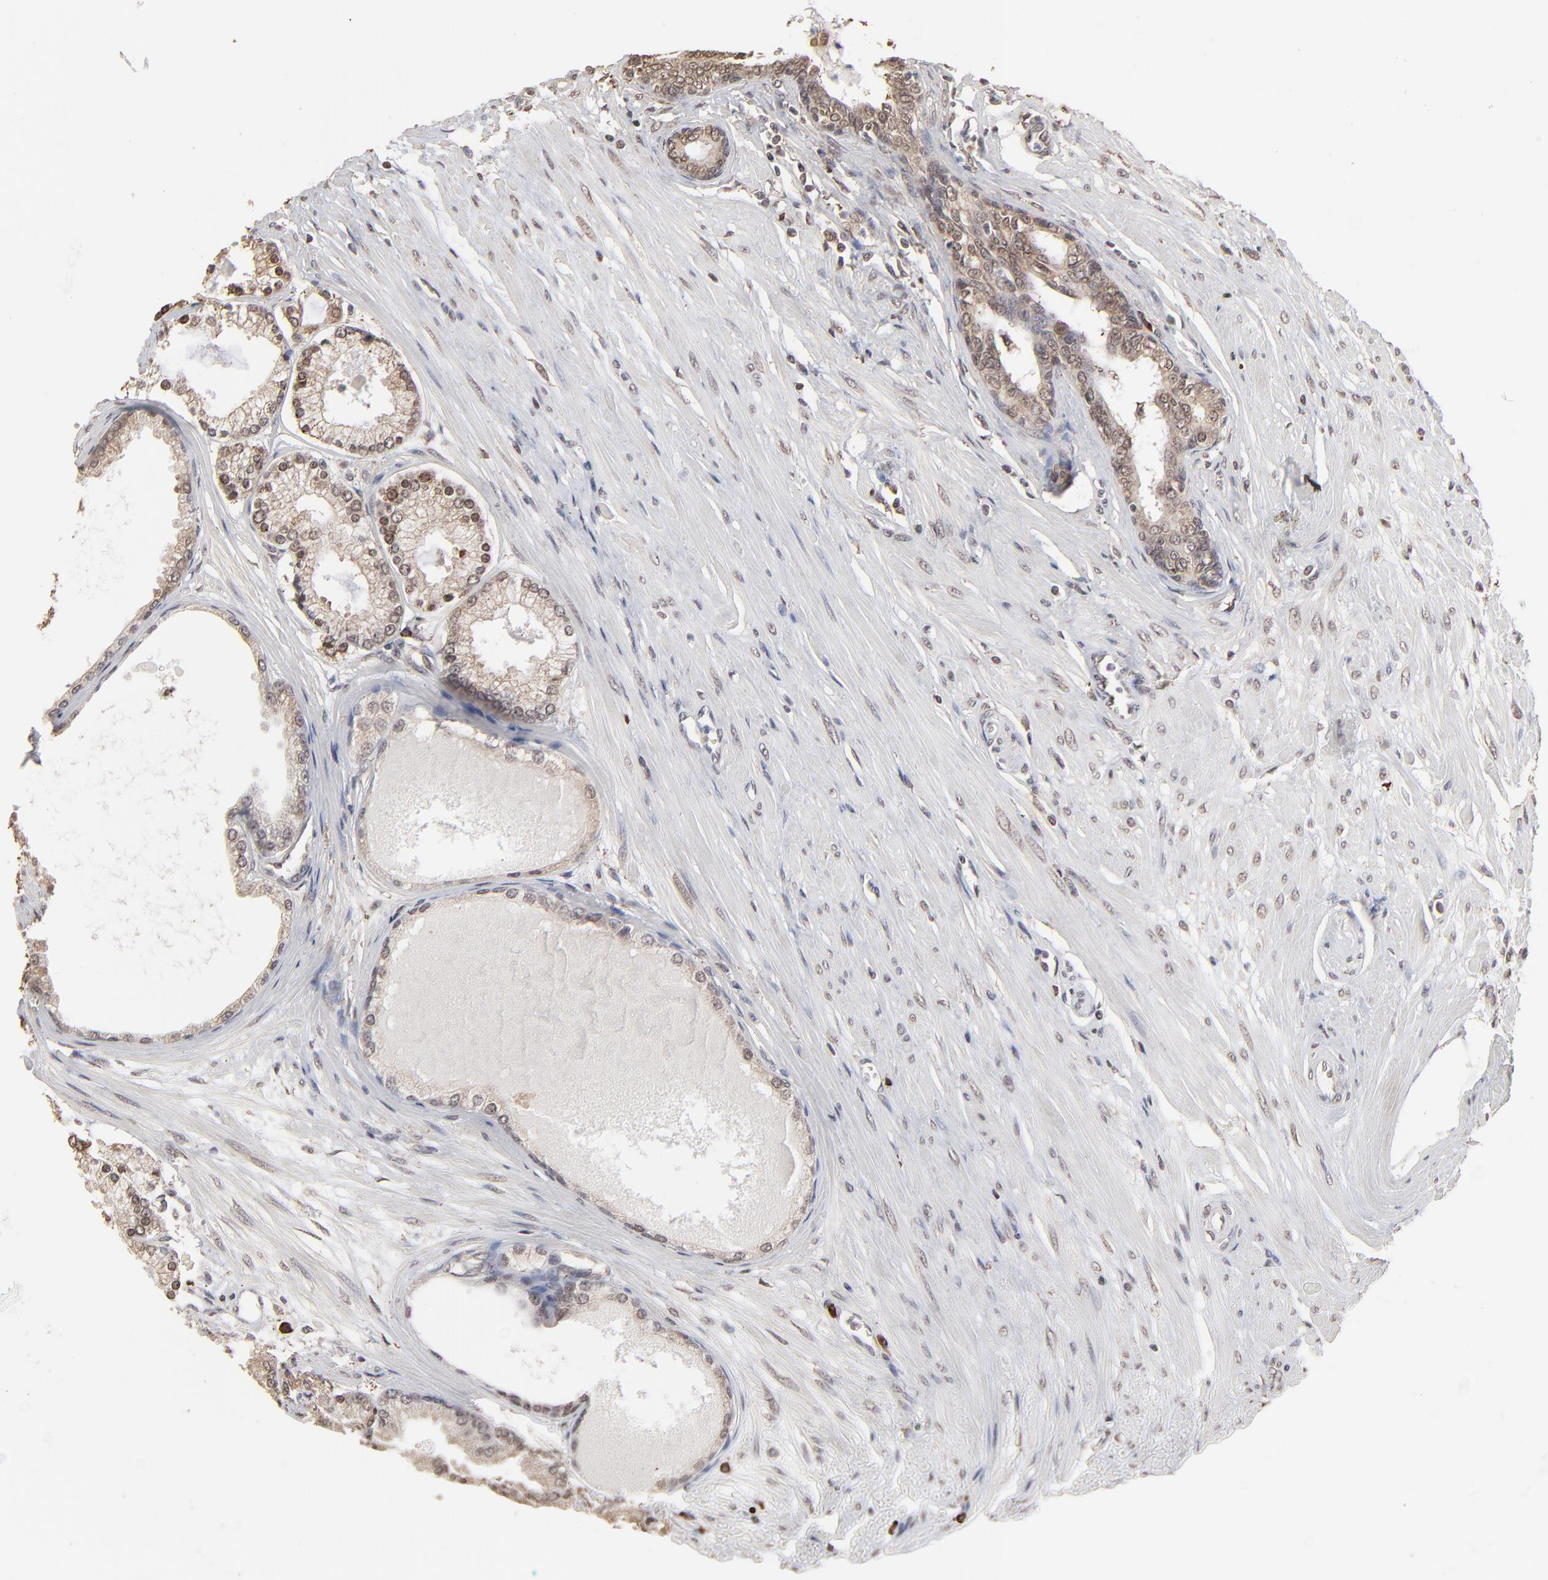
{"staining": {"intensity": "weak", "quantity": ">75%", "location": "cytoplasmic/membranous"}, "tissue": "prostate cancer", "cell_type": "Tumor cells", "image_type": "cancer", "snomed": [{"axis": "morphology", "description": "Adenocarcinoma, Medium grade"}, {"axis": "topography", "description": "Prostate"}], "caption": "This image shows immunohistochemistry staining of medium-grade adenocarcinoma (prostate), with low weak cytoplasmic/membranous staining in approximately >75% of tumor cells.", "gene": "CHM", "patient": {"sex": "male", "age": 72}}